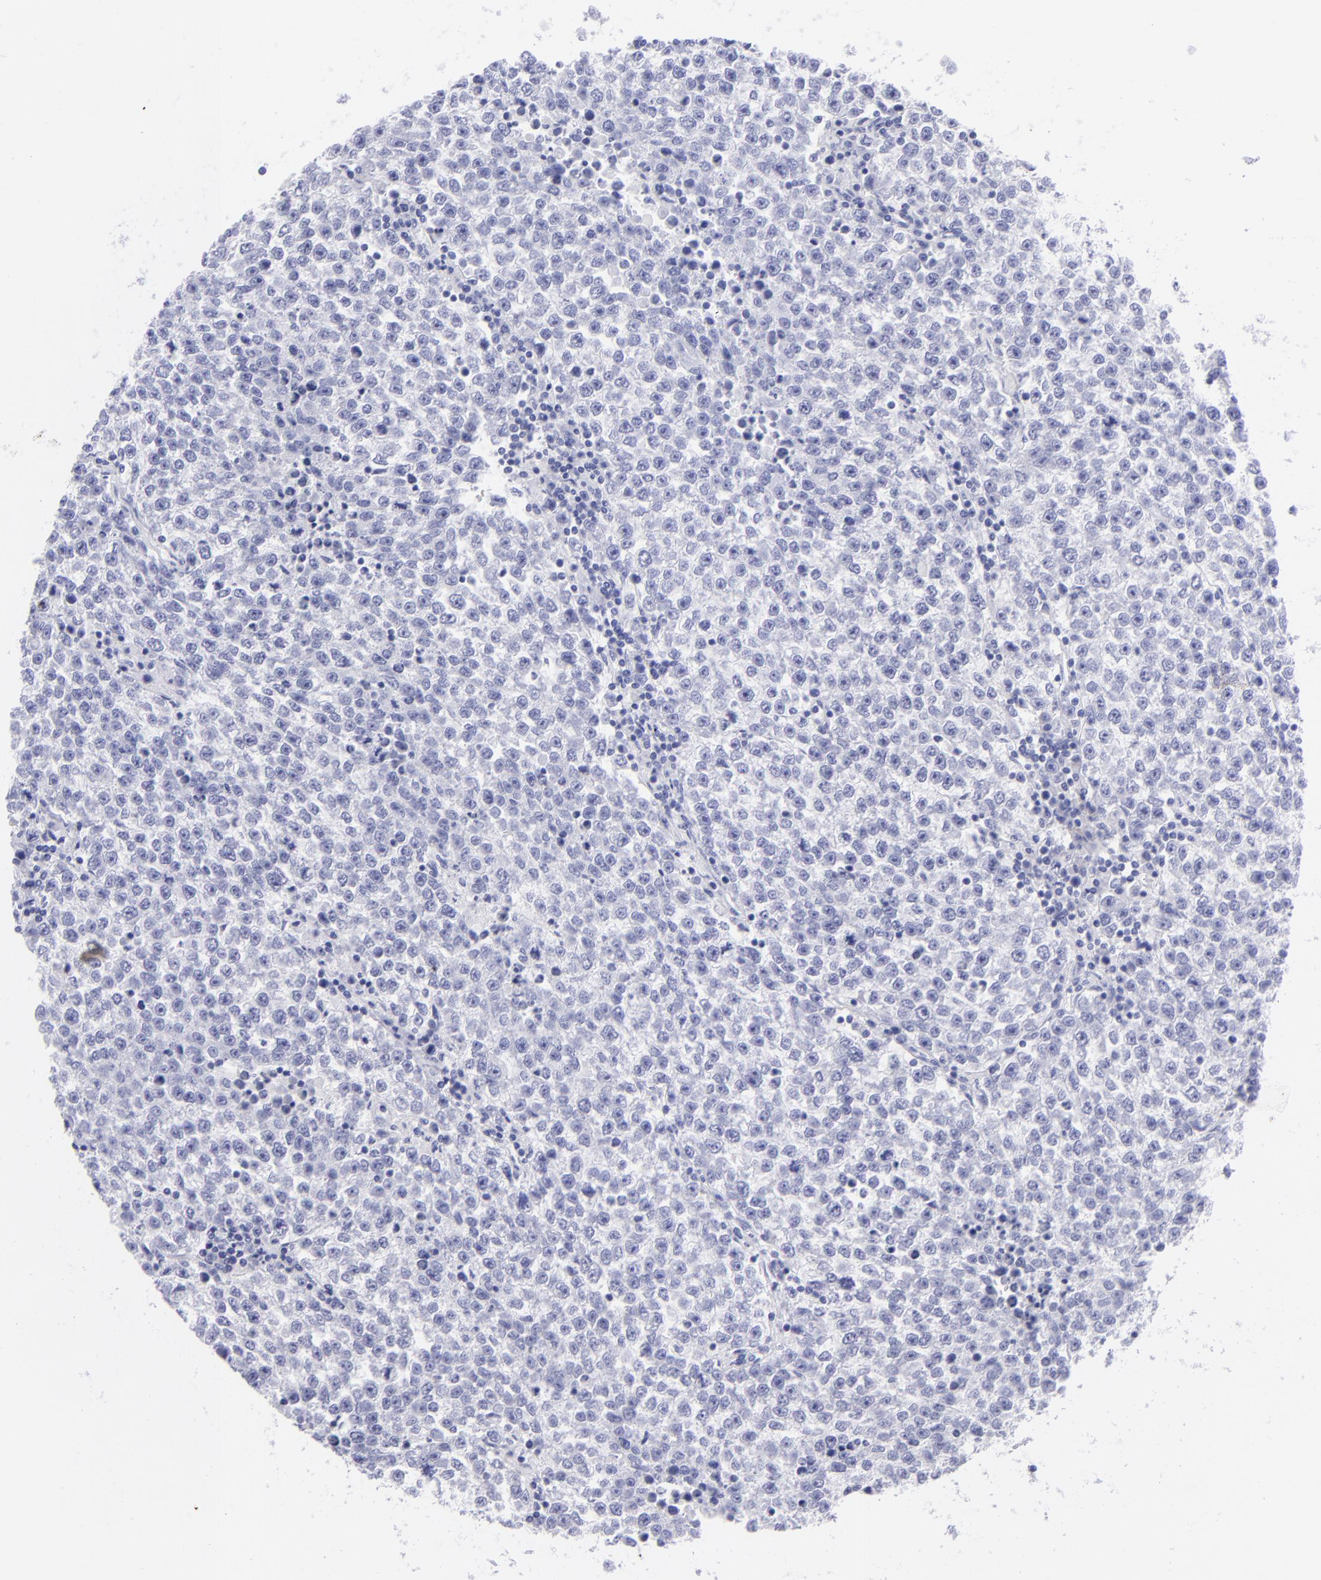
{"staining": {"intensity": "negative", "quantity": "none", "location": "none"}, "tissue": "testis cancer", "cell_type": "Tumor cells", "image_type": "cancer", "snomed": [{"axis": "morphology", "description": "Seminoma, NOS"}, {"axis": "topography", "description": "Testis"}], "caption": "Testis cancer (seminoma) was stained to show a protein in brown. There is no significant positivity in tumor cells. (DAB (3,3'-diaminobenzidine) immunohistochemistry, high magnification).", "gene": "SLC1A2", "patient": {"sex": "male", "age": 36}}